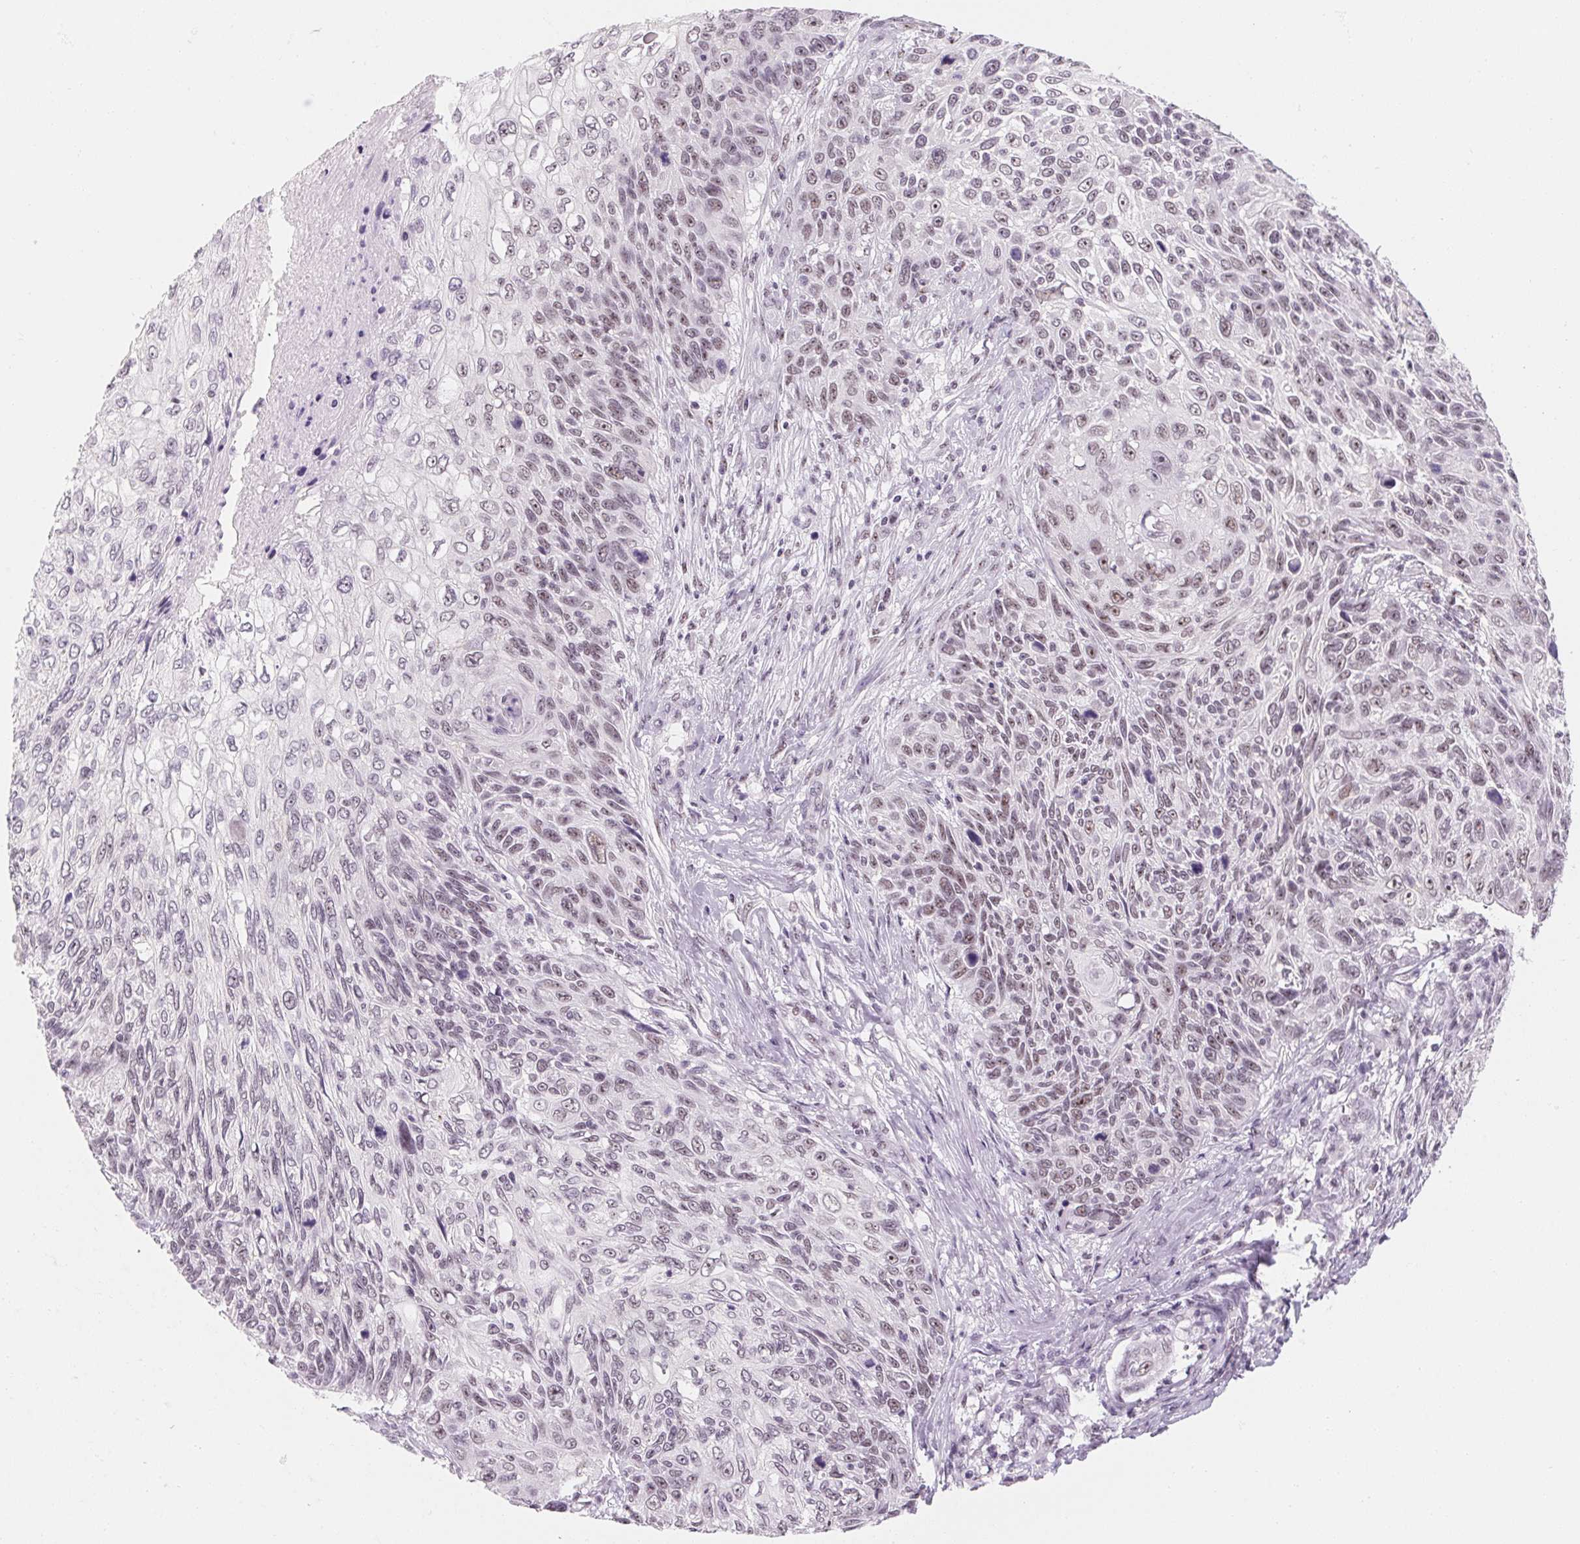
{"staining": {"intensity": "weak", "quantity": "25%-75%", "location": "nuclear"}, "tissue": "skin cancer", "cell_type": "Tumor cells", "image_type": "cancer", "snomed": [{"axis": "morphology", "description": "Squamous cell carcinoma, NOS"}, {"axis": "topography", "description": "Skin"}], "caption": "IHC photomicrograph of human squamous cell carcinoma (skin) stained for a protein (brown), which displays low levels of weak nuclear staining in about 25%-75% of tumor cells.", "gene": "ZIC4", "patient": {"sex": "male", "age": 92}}